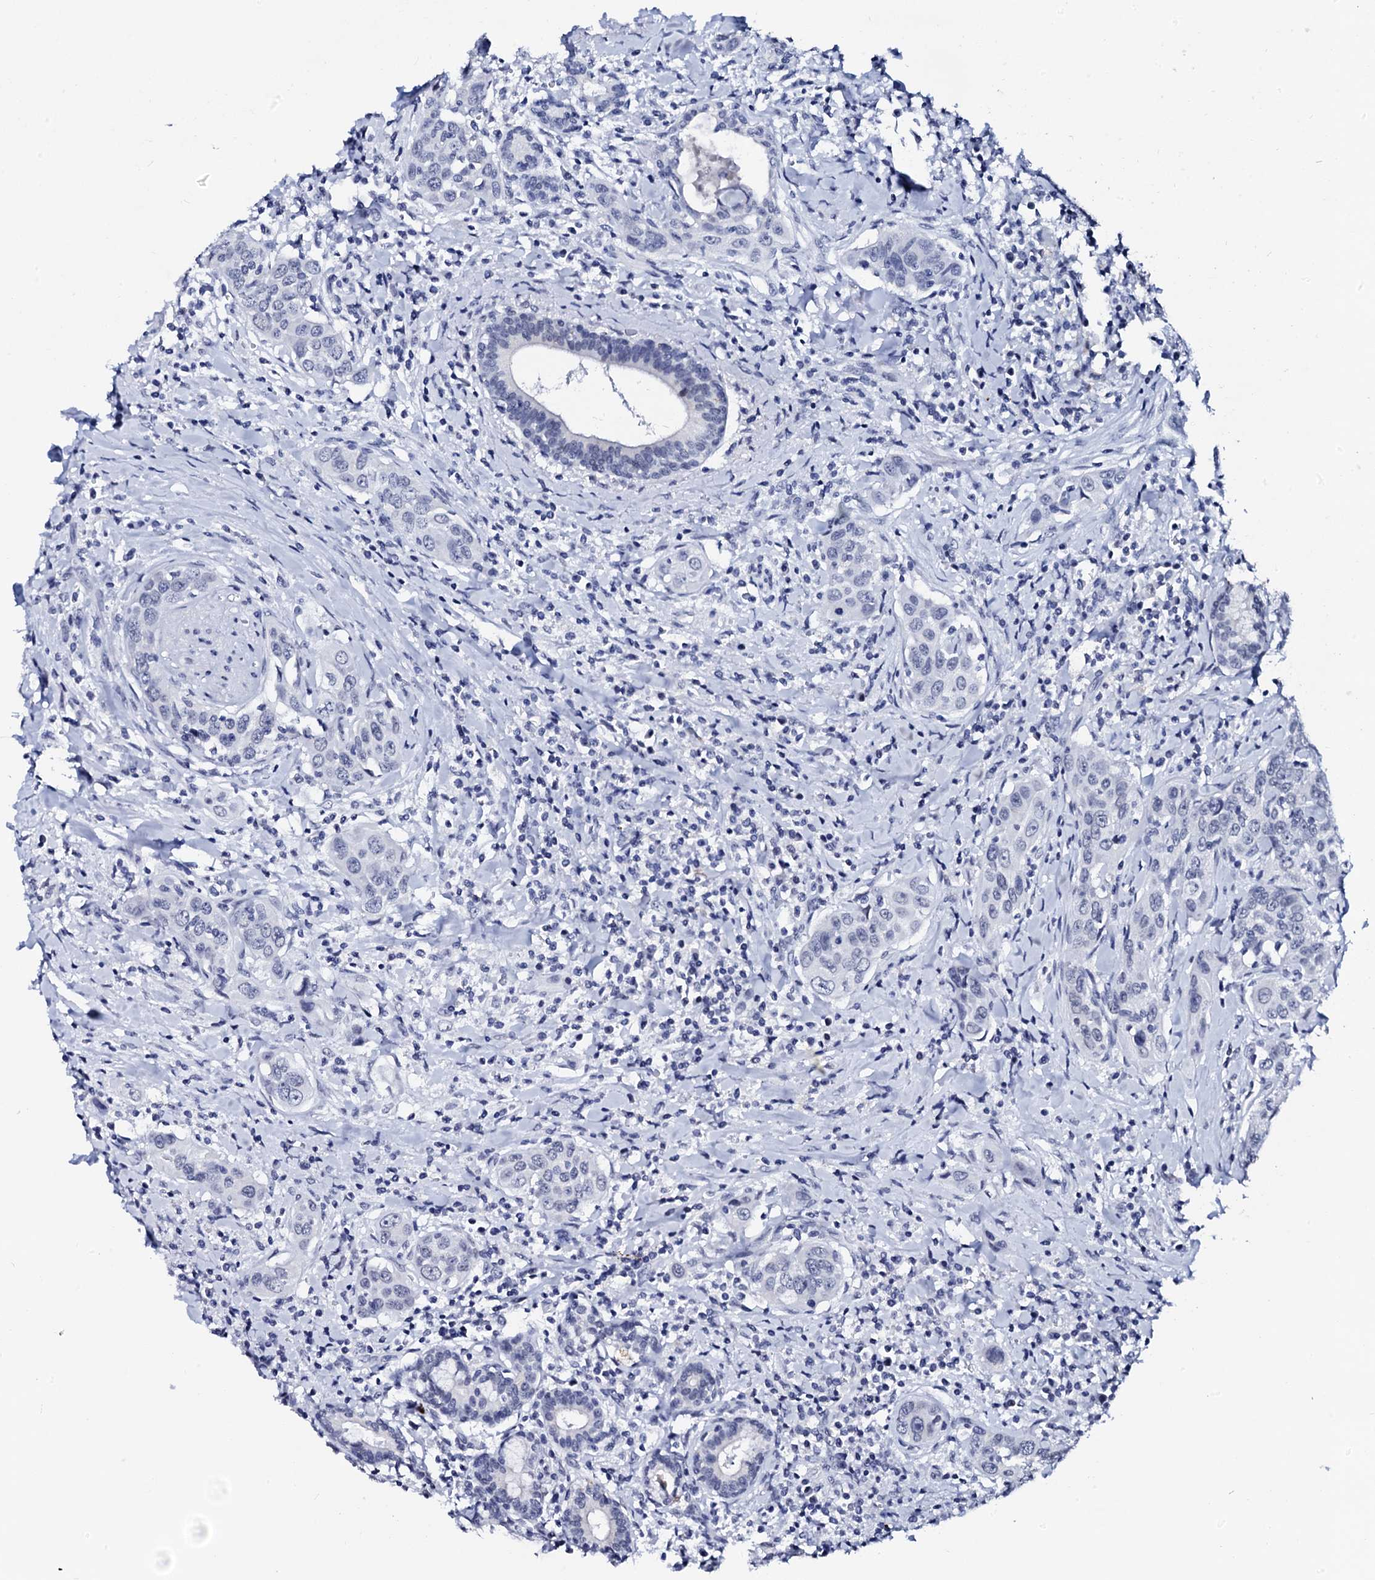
{"staining": {"intensity": "negative", "quantity": "none", "location": "none"}, "tissue": "head and neck cancer", "cell_type": "Tumor cells", "image_type": "cancer", "snomed": [{"axis": "morphology", "description": "Squamous cell carcinoma, NOS"}, {"axis": "topography", "description": "Oral tissue"}, {"axis": "topography", "description": "Head-Neck"}], "caption": "A high-resolution micrograph shows immunohistochemistry staining of head and neck cancer (squamous cell carcinoma), which exhibits no significant staining in tumor cells. (Brightfield microscopy of DAB immunohistochemistry (IHC) at high magnification).", "gene": "SPATA19", "patient": {"sex": "female", "age": 50}}